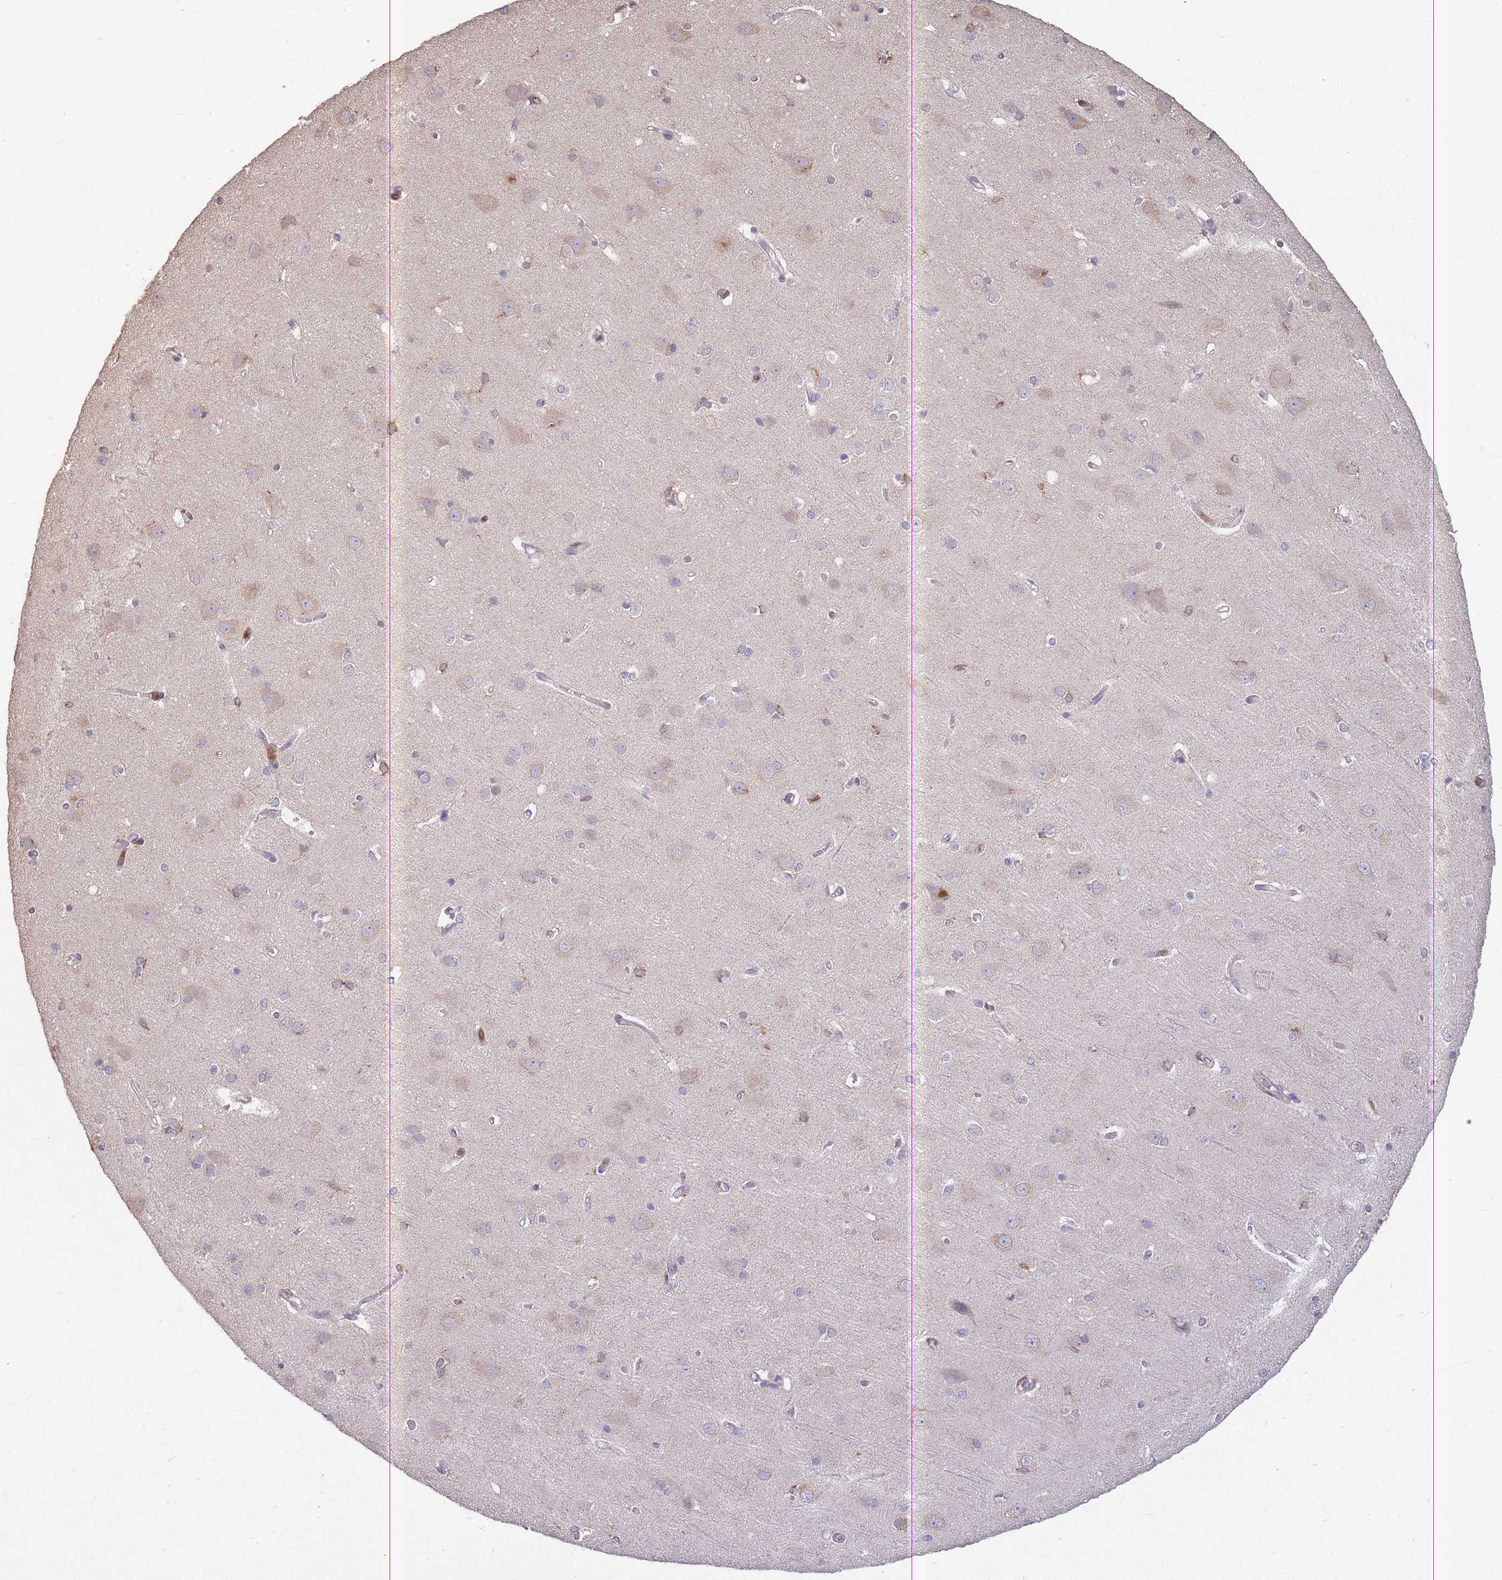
{"staining": {"intensity": "moderate", "quantity": "<25%", "location": "cytoplasmic/membranous"}, "tissue": "cerebral cortex", "cell_type": "Endothelial cells", "image_type": "normal", "snomed": [{"axis": "morphology", "description": "Normal tissue, NOS"}, {"axis": "topography", "description": "Cerebral cortex"}], "caption": "Moderate cytoplasmic/membranous staining is present in about <25% of endothelial cells in benign cerebral cortex. Nuclei are stained in blue.", "gene": "GMIP", "patient": {"sex": "male", "age": 37}}